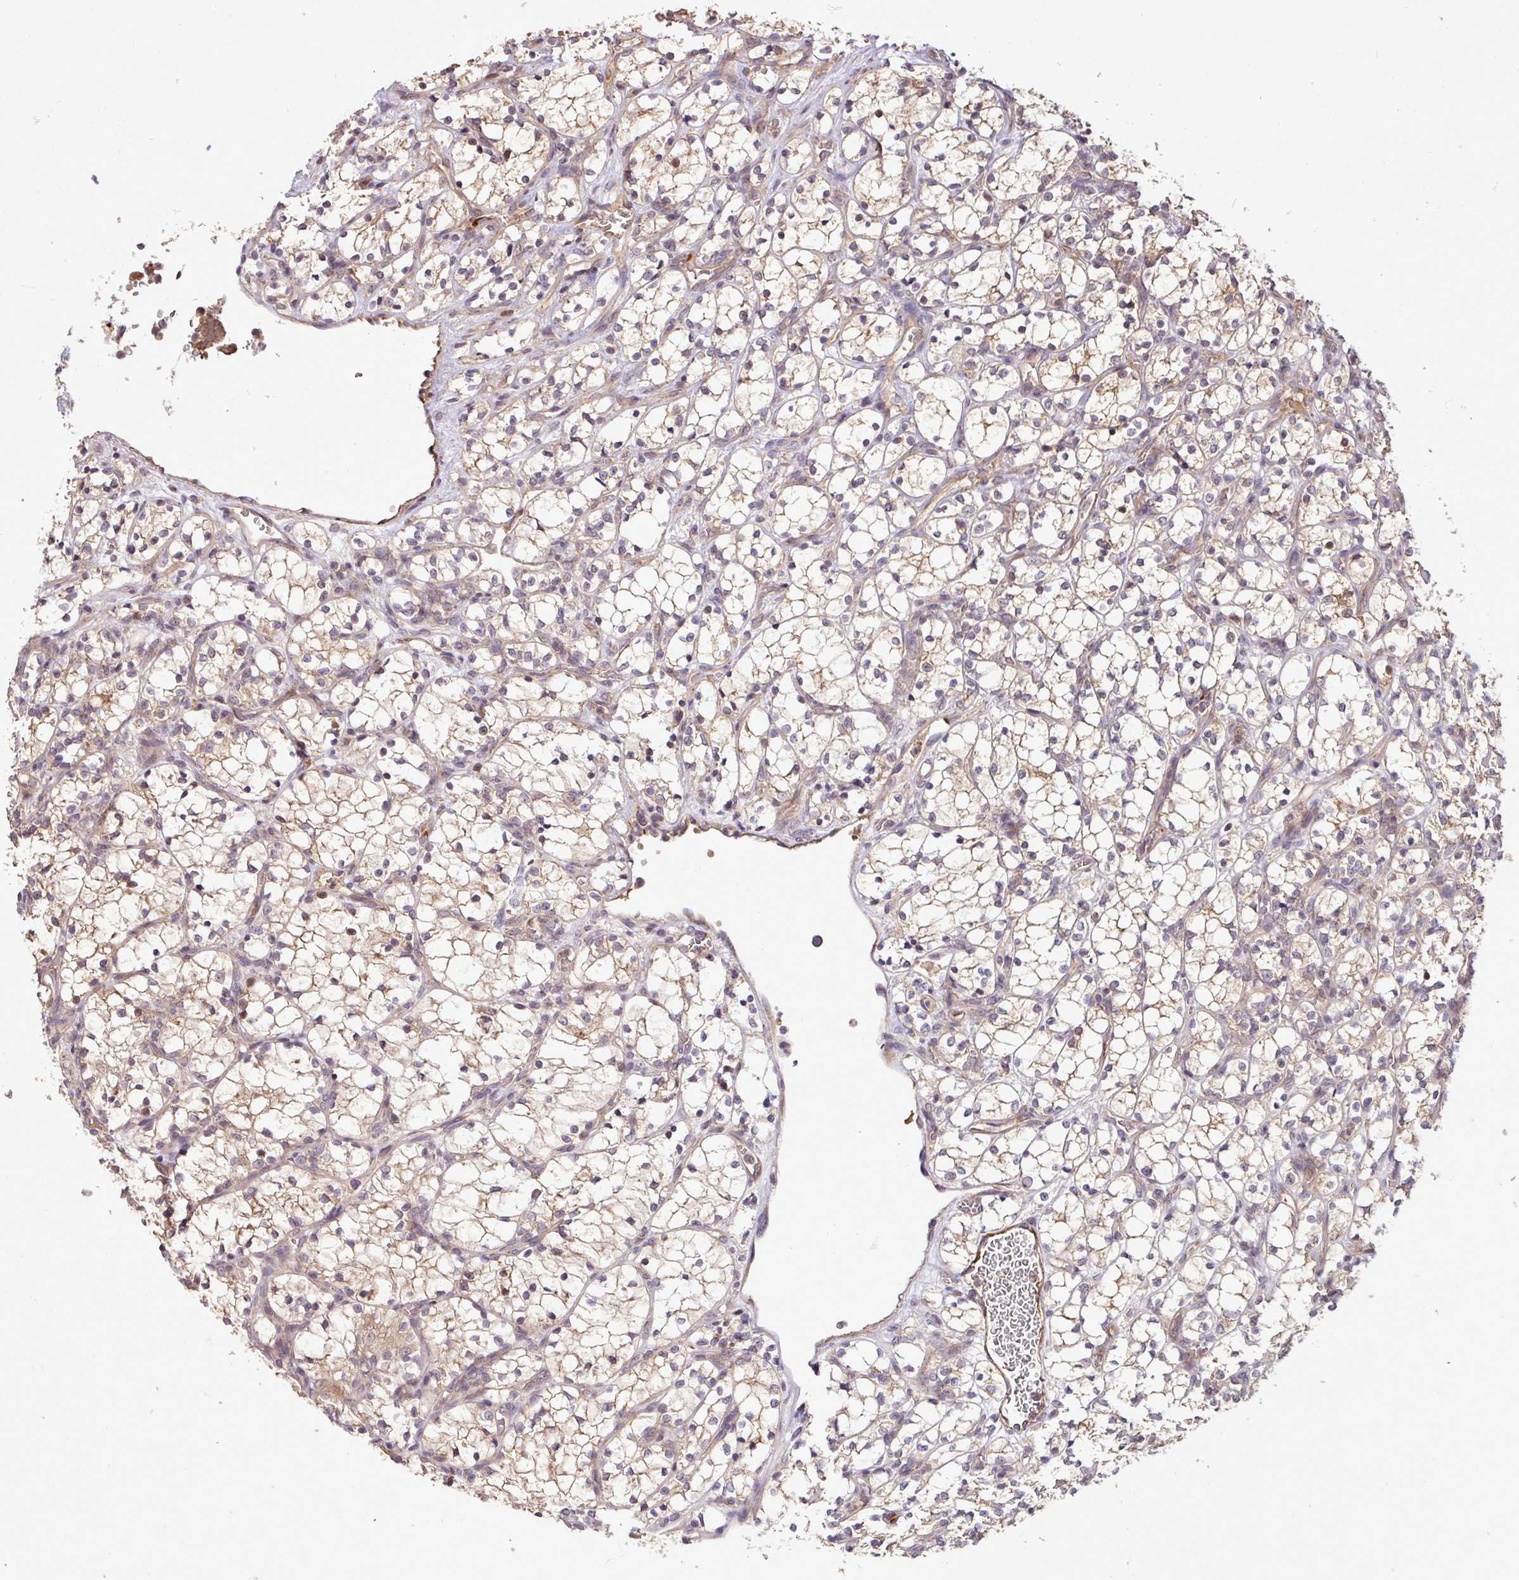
{"staining": {"intensity": "weak", "quantity": "25%-75%", "location": "cytoplasmic/membranous"}, "tissue": "renal cancer", "cell_type": "Tumor cells", "image_type": "cancer", "snomed": [{"axis": "morphology", "description": "Adenocarcinoma, NOS"}, {"axis": "topography", "description": "Kidney"}], "caption": "The micrograph exhibits immunohistochemical staining of adenocarcinoma (renal). There is weak cytoplasmic/membranous expression is identified in about 25%-75% of tumor cells.", "gene": "YPEL3", "patient": {"sex": "female", "age": 69}}